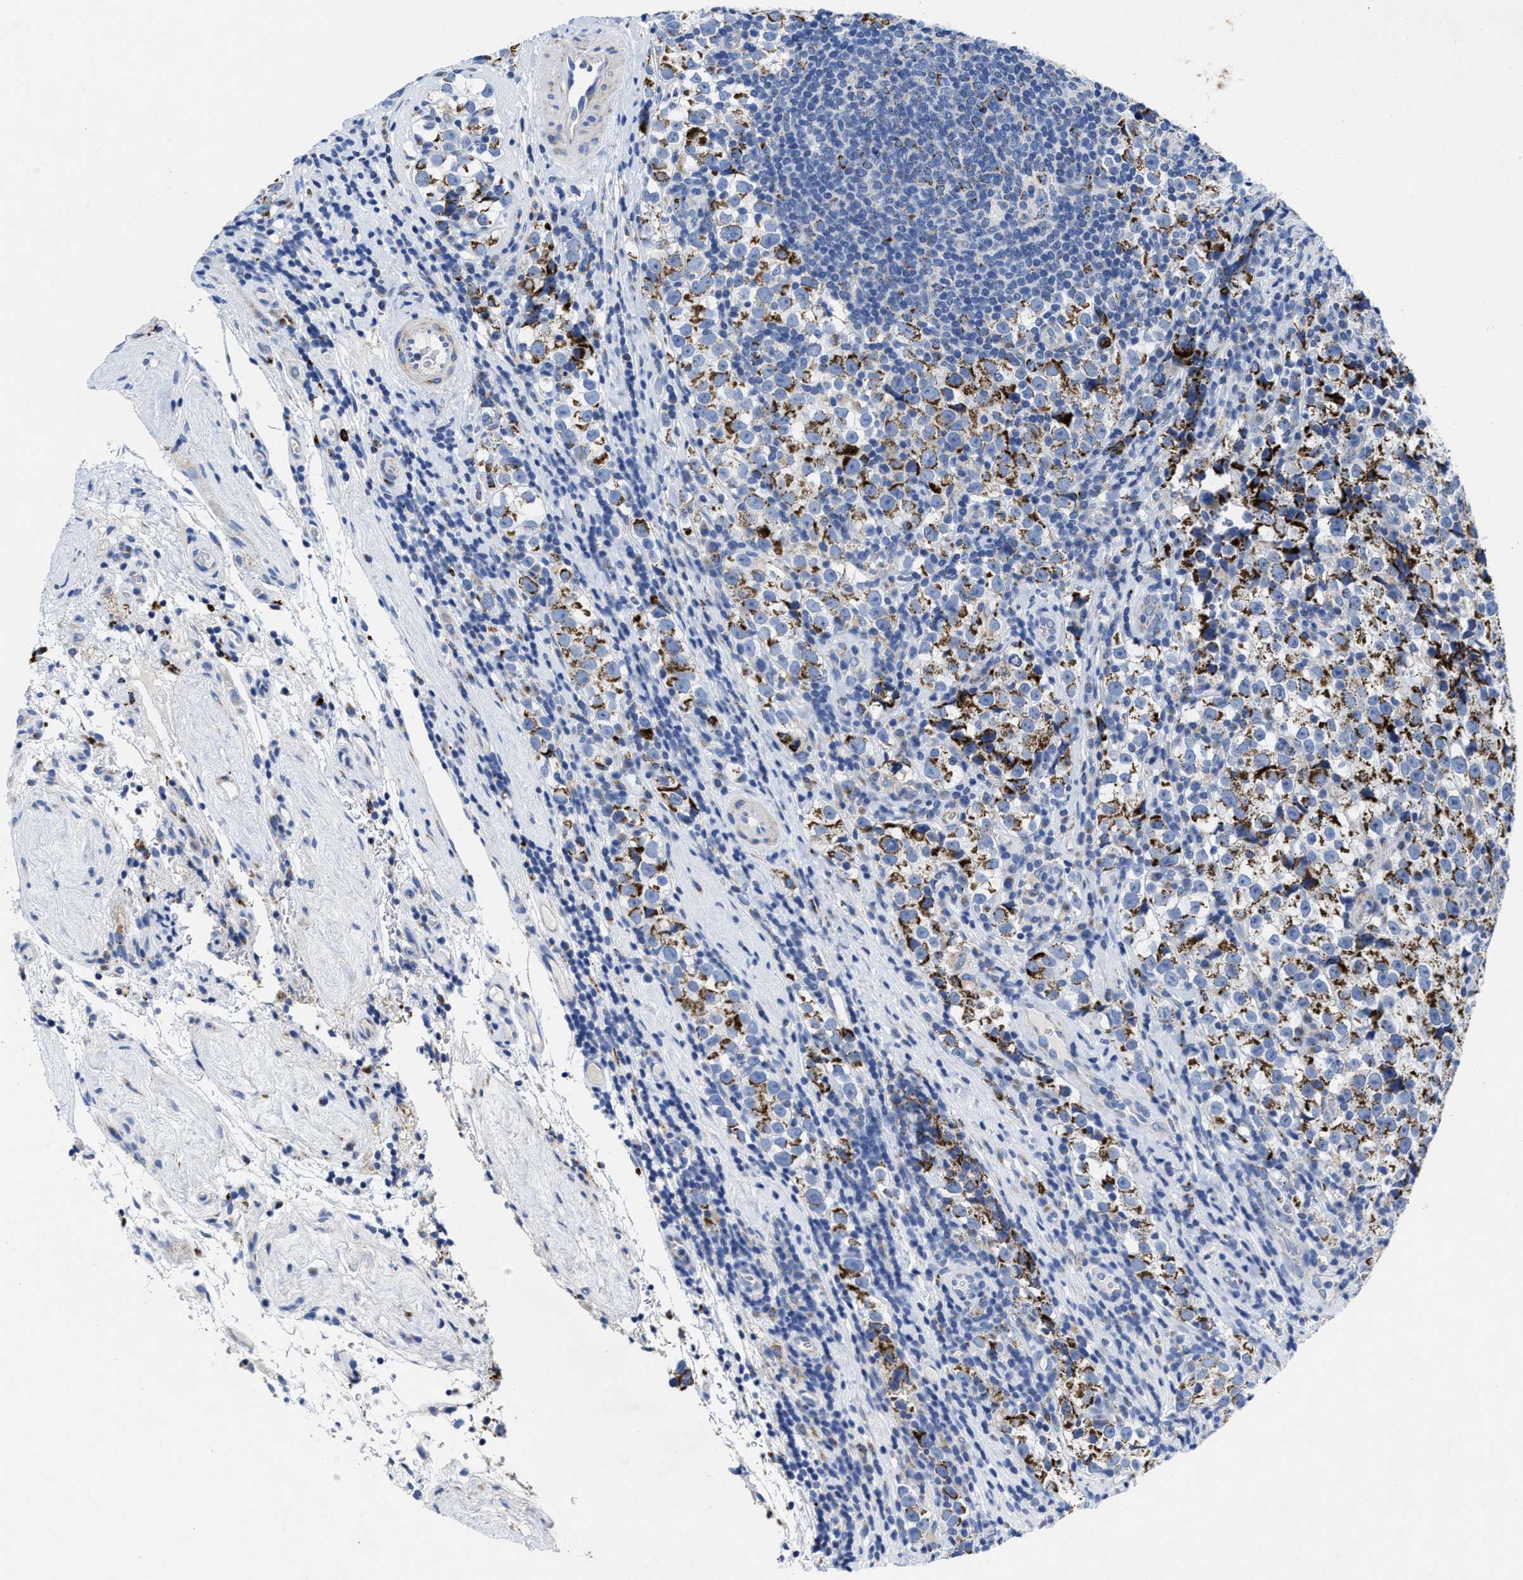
{"staining": {"intensity": "moderate", "quantity": ">75%", "location": "cytoplasmic/membranous"}, "tissue": "testis cancer", "cell_type": "Tumor cells", "image_type": "cancer", "snomed": [{"axis": "morphology", "description": "Normal tissue, NOS"}, {"axis": "morphology", "description": "Seminoma, NOS"}, {"axis": "topography", "description": "Testis"}], "caption": "Immunohistochemical staining of human testis cancer displays medium levels of moderate cytoplasmic/membranous protein positivity in approximately >75% of tumor cells.", "gene": "TBRG4", "patient": {"sex": "male", "age": 43}}